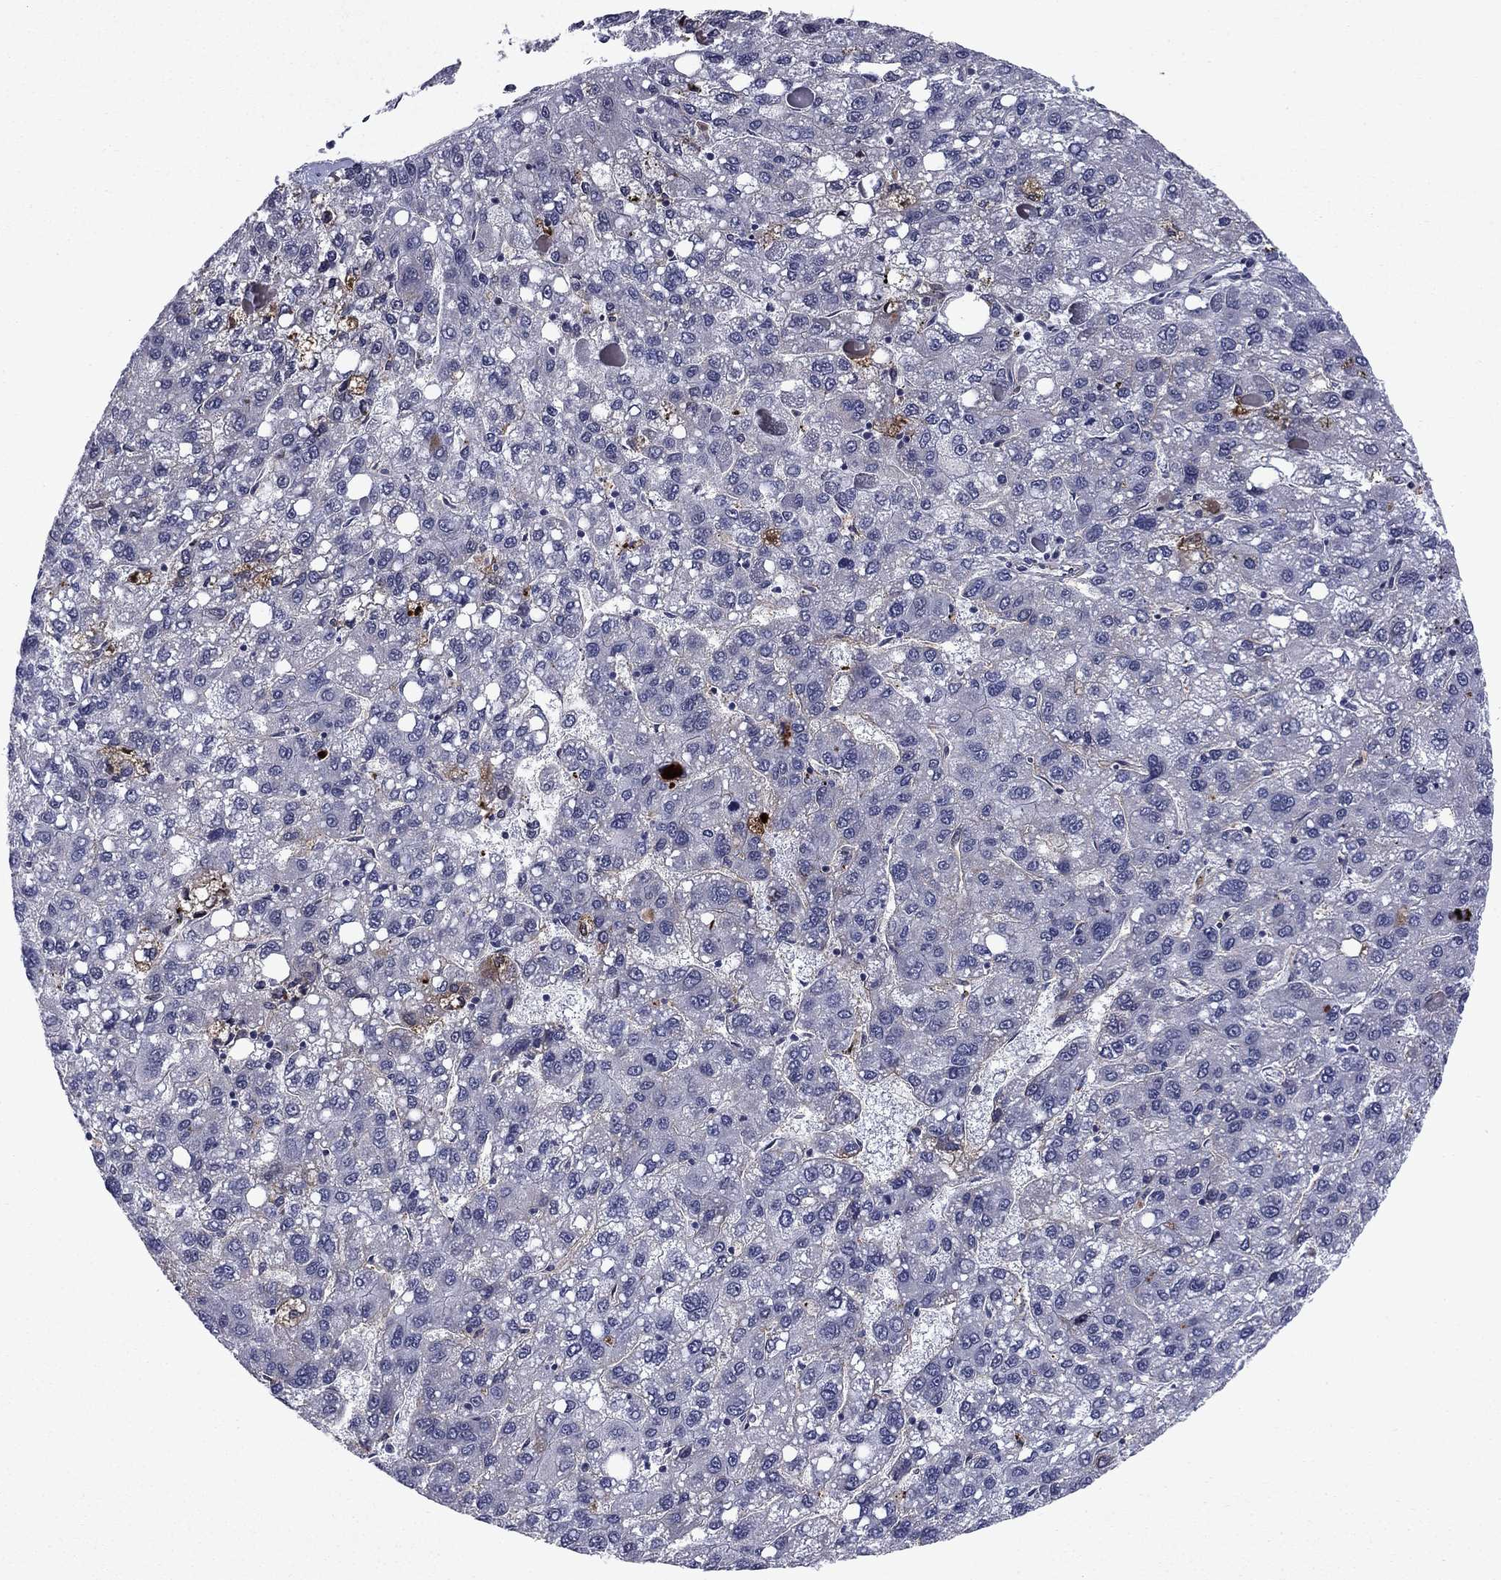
{"staining": {"intensity": "negative", "quantity": "none", "location": "none"}, "tissue": "liver cancer", "cell_type": "Tumor cells", "image_type": "cancer", "snomed": [{"axis": "morphology", "description": "Carcinoma, Hepatocellular, NOS"}, {"axis": "topography", "description": "Liver"}], "caption": "IHC of hepatocellular carcinoma (liver) reveals no staining in tumor cells. (Brightfield microscopy of DAB (3,3'-diaminobenzidine) immunohistochemistry (IHC) at high magnification).", "gene": "ECM1", "patient": {"sex": "female", "age": 82}}